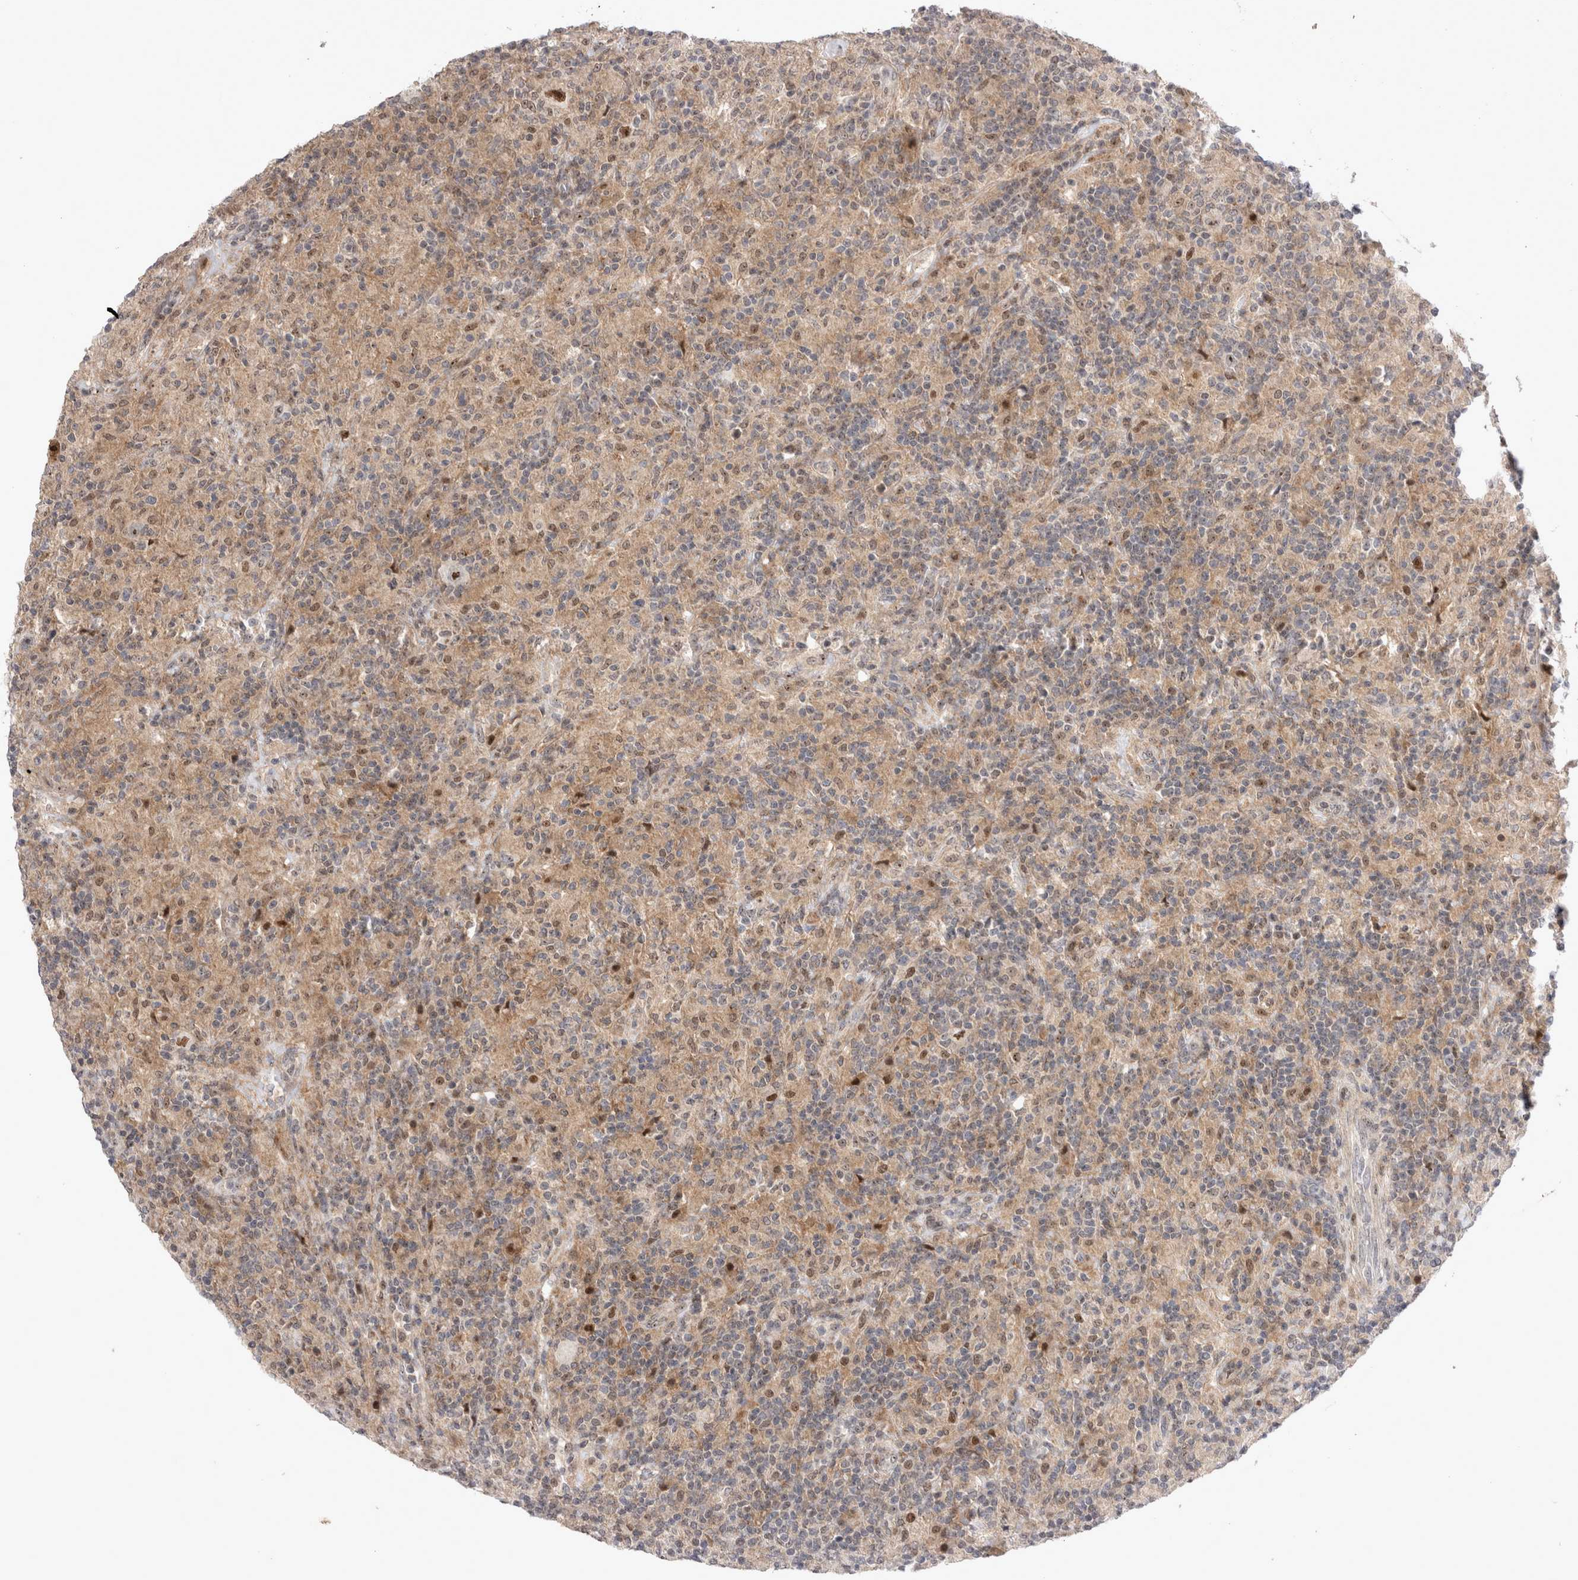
{"staining": {"intensity": "moderate", "quantity": ">75%", "location": "nuclear"}, "tissue": "lymphoma", "cell_type": "Tumor cells", "image_type": "cancer", "snomed": [{"axis": "morphology", "description": "Hodgkin's disease, NOS"}, {"axis": "topography", "description": "Lymph node"}], "caption": "Protein expression analysis of human Hodgkin's disease reveals moderate nuclear expression in about >75% of tumor cells.", "gene": "STK11", "patient": {"sex": "male", "age": 70}}